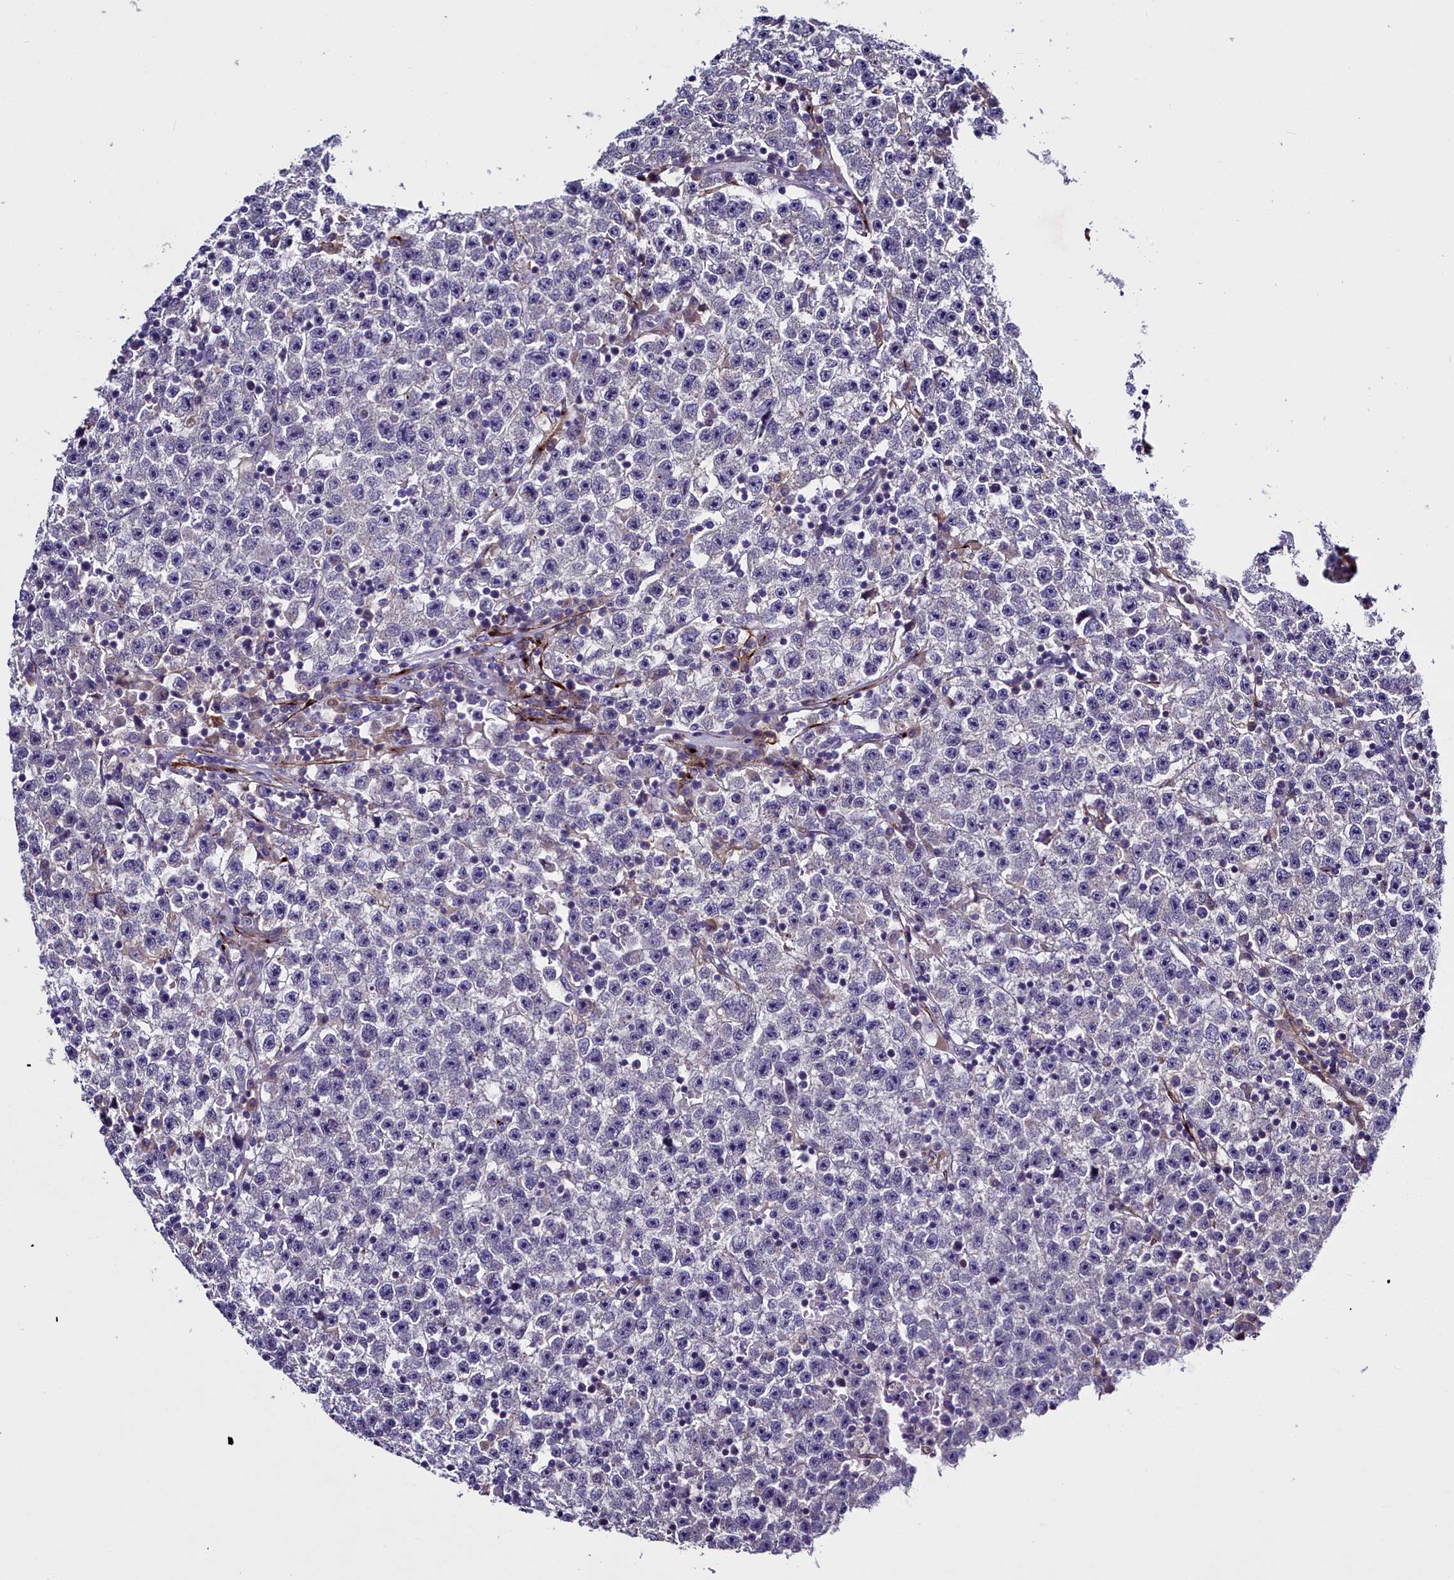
{"staining": {"intensity": "negative", "quantity": "none", "location": "none"}, "tissue": "testis cancer", "cell_type": "Tumor cells", "image_type": "cancer", "snomed": [{"axis": "morphology", "description": "Seminoma, NOS"}, {"axis": "topography", "description": "Testis"}], "caption": "Testis cancer (seminoma) was stained to show a protein in brown. There is no significant positivity in tumor cells.", "gene": "MRC2", "patient": {"sex": "male", "age": 22}}